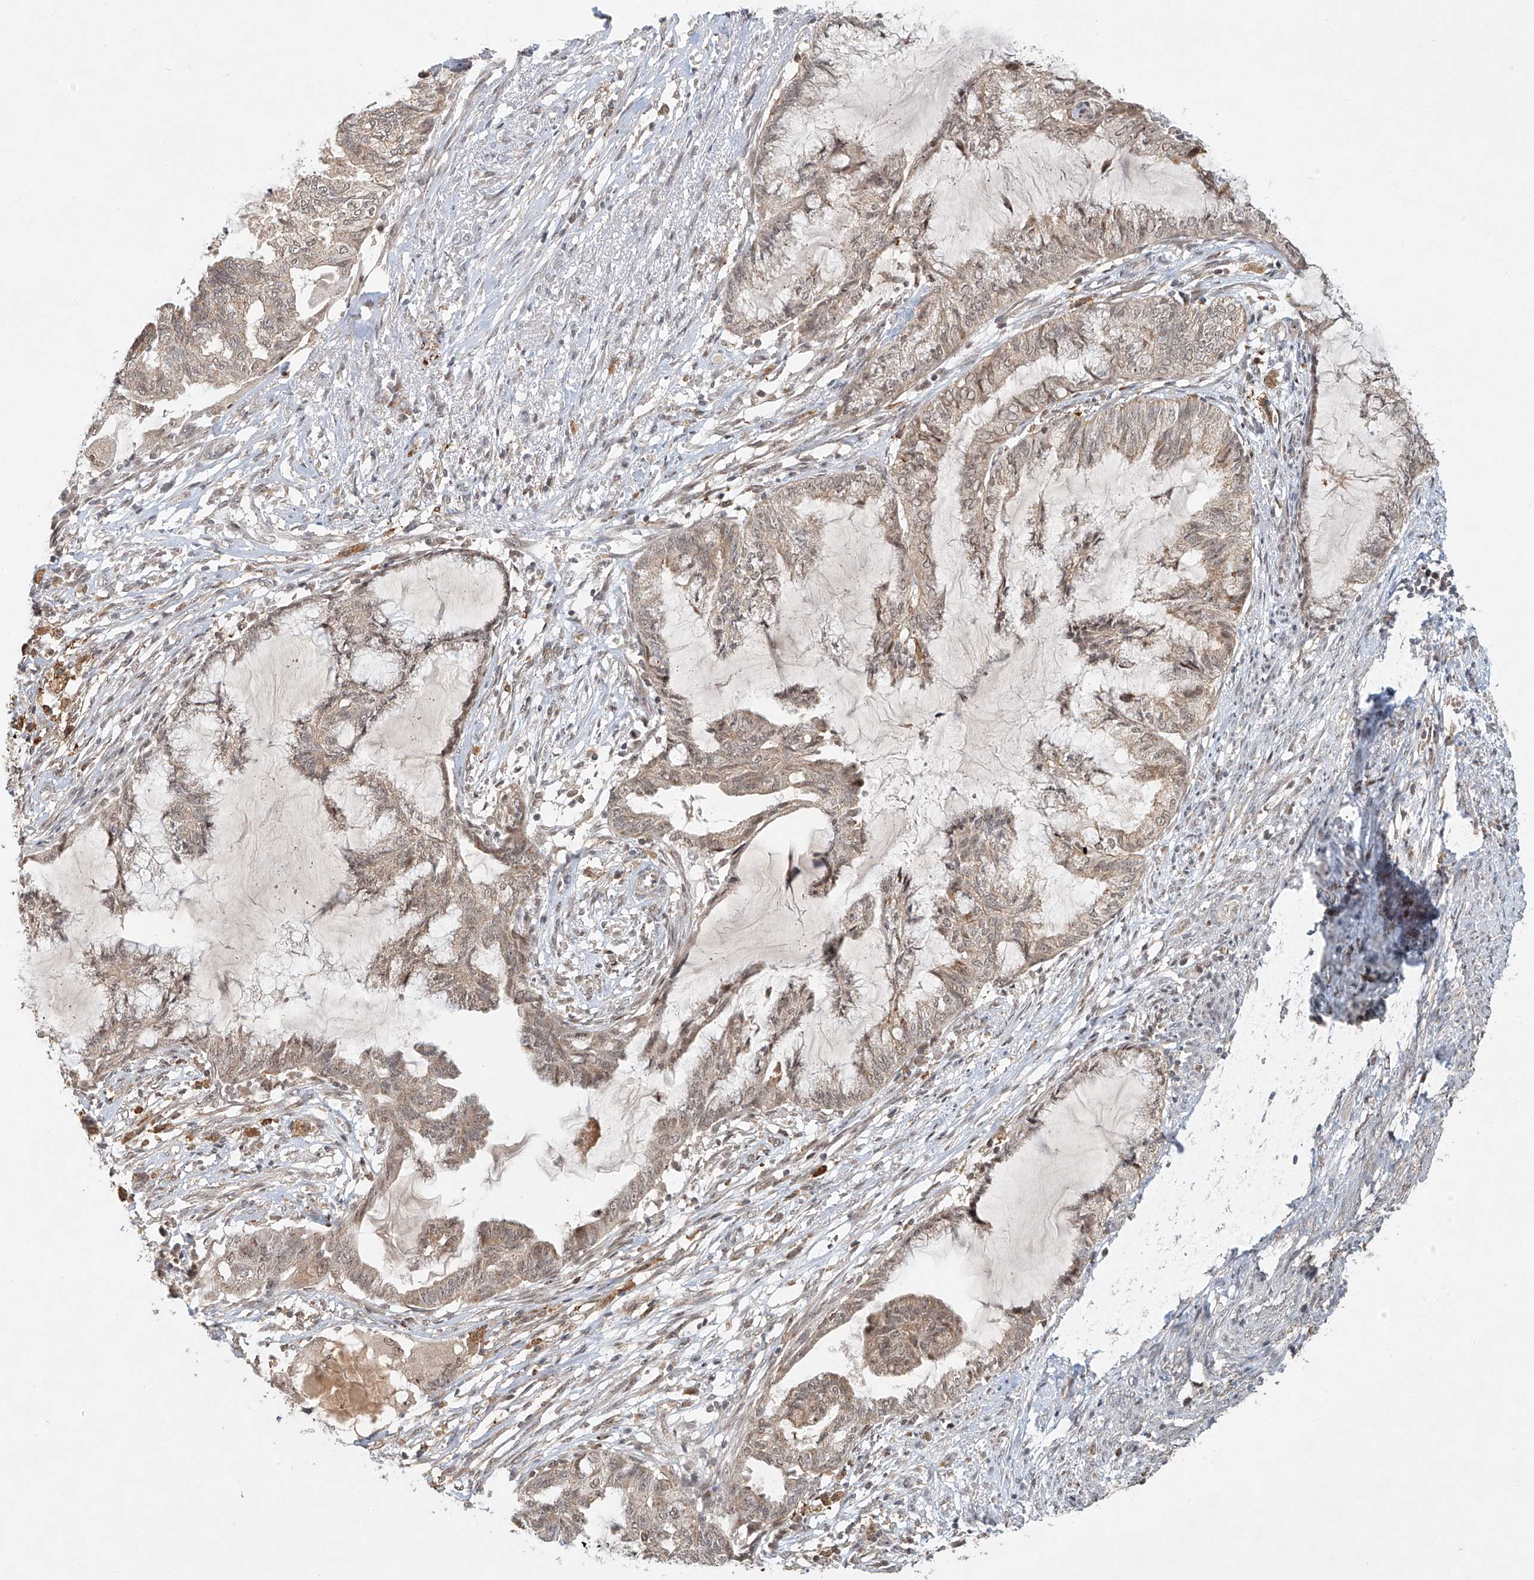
{"staining": {"intensity": "weak", "quantity": "25%-75%", "location": "cytoplasmic/membranous,nuclear"}, "tissue": "endometrial cancer", "cell_type": "Tumor cells", "image_type": "cancer", "snomed": [{"axis": "morphology", "description": "Adenocarcinoma, NOS"}, {"axis": "topography", "description": "Endometrium"}], "caption": "A brown stain shows weak cytoplasmic/membranous and nuclear positivity of a protein in endometrial cancer (adenocarcinoma) tumor cells.", "gene": "SYTL3", "patient": {"sex": "female", "age": 86}}